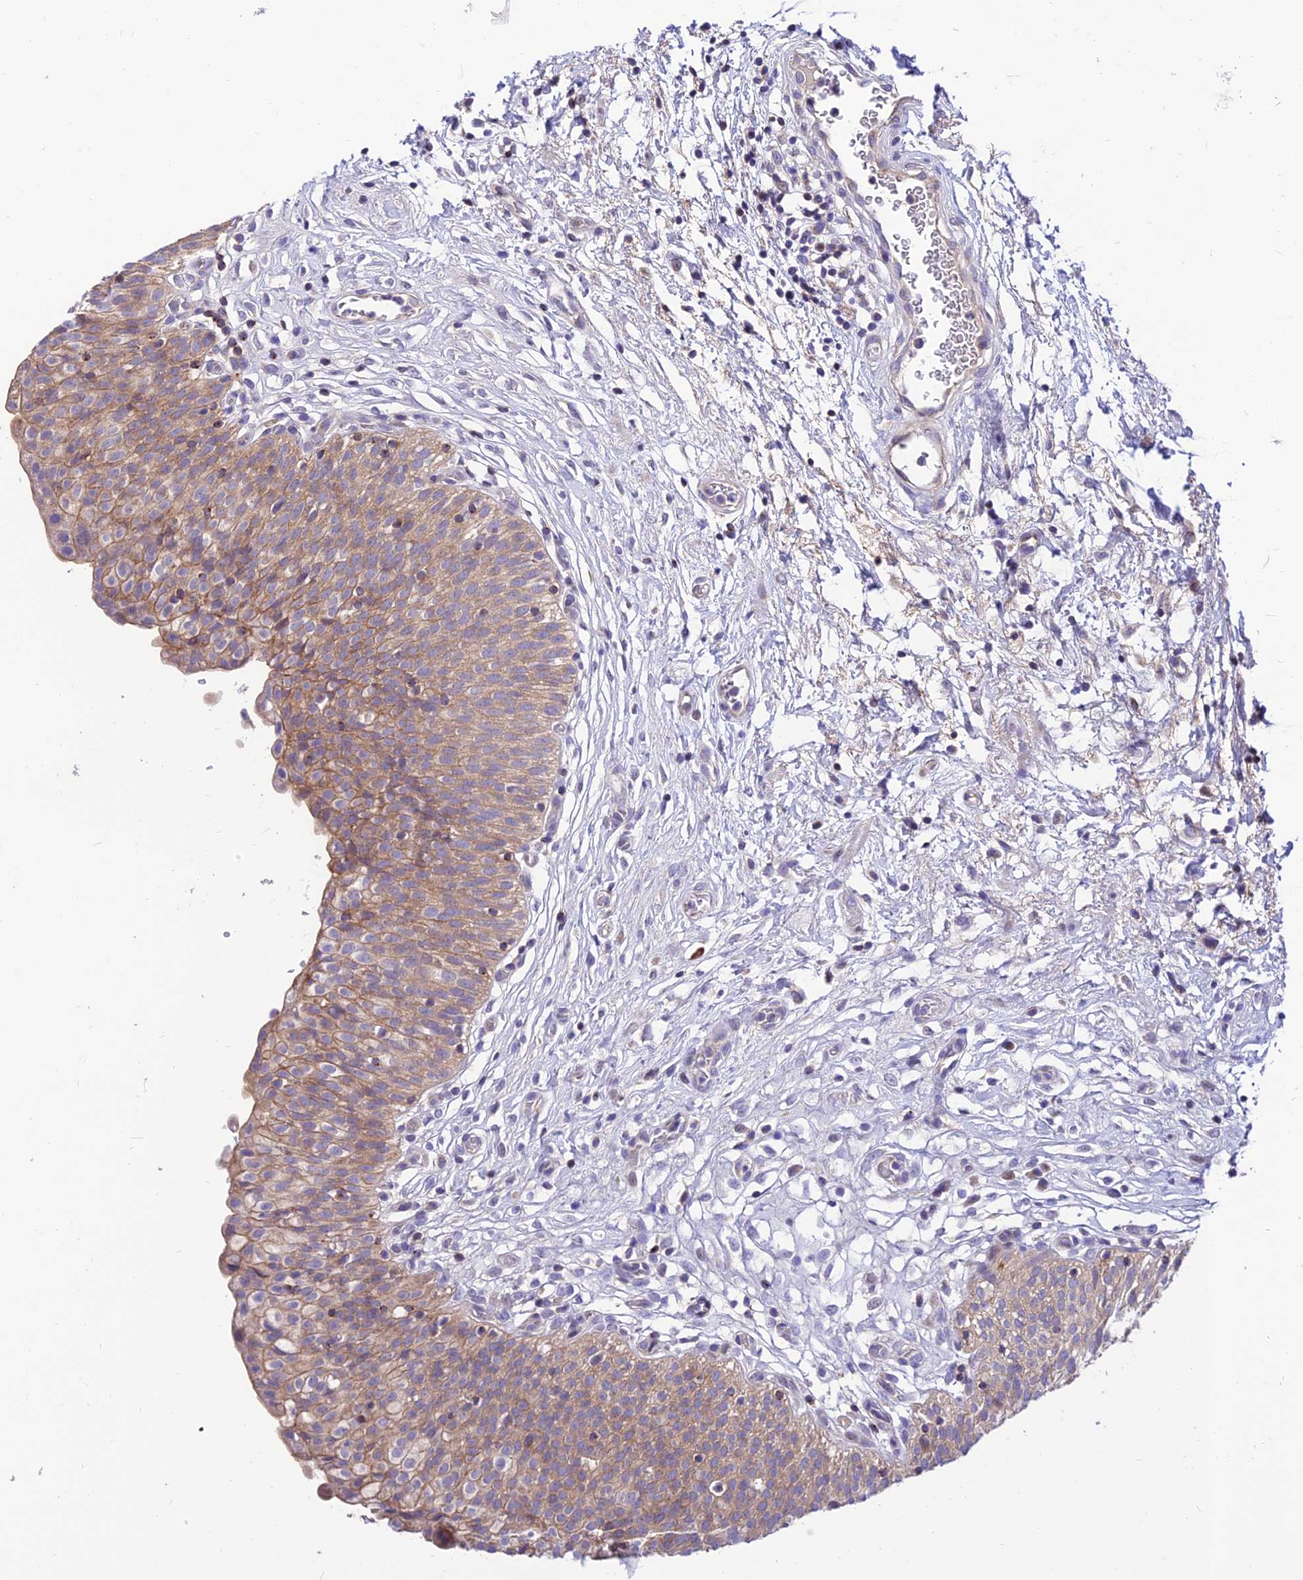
{"staining": {"intensity": "weak", "quantity": "25%-75%", "location": "cytoplasmic/membranous"}, "tissue": "urinary bladder", "cell_type": "Urothelial cells", "image_type": "normal", "snomed": [{"axis": "morphology", "description": "Normal tissue, NOS"}, {"axis": "topography", "description": "Urinary bladder"}], "caption": "Unremarkable urinary bladder was stained to show a protein in brown. There is low levels of weak cytoplasmic/membranous expression in about 25%-75% of urothelial cells. (Stains: DAB (3,3'-diaminobenzidine) in brown, nuclei in blue, Microscopy: brightfield microscopy at high magnification).", "gene": "C6orf132", "patient": {"sex": "male", "age": 55}}